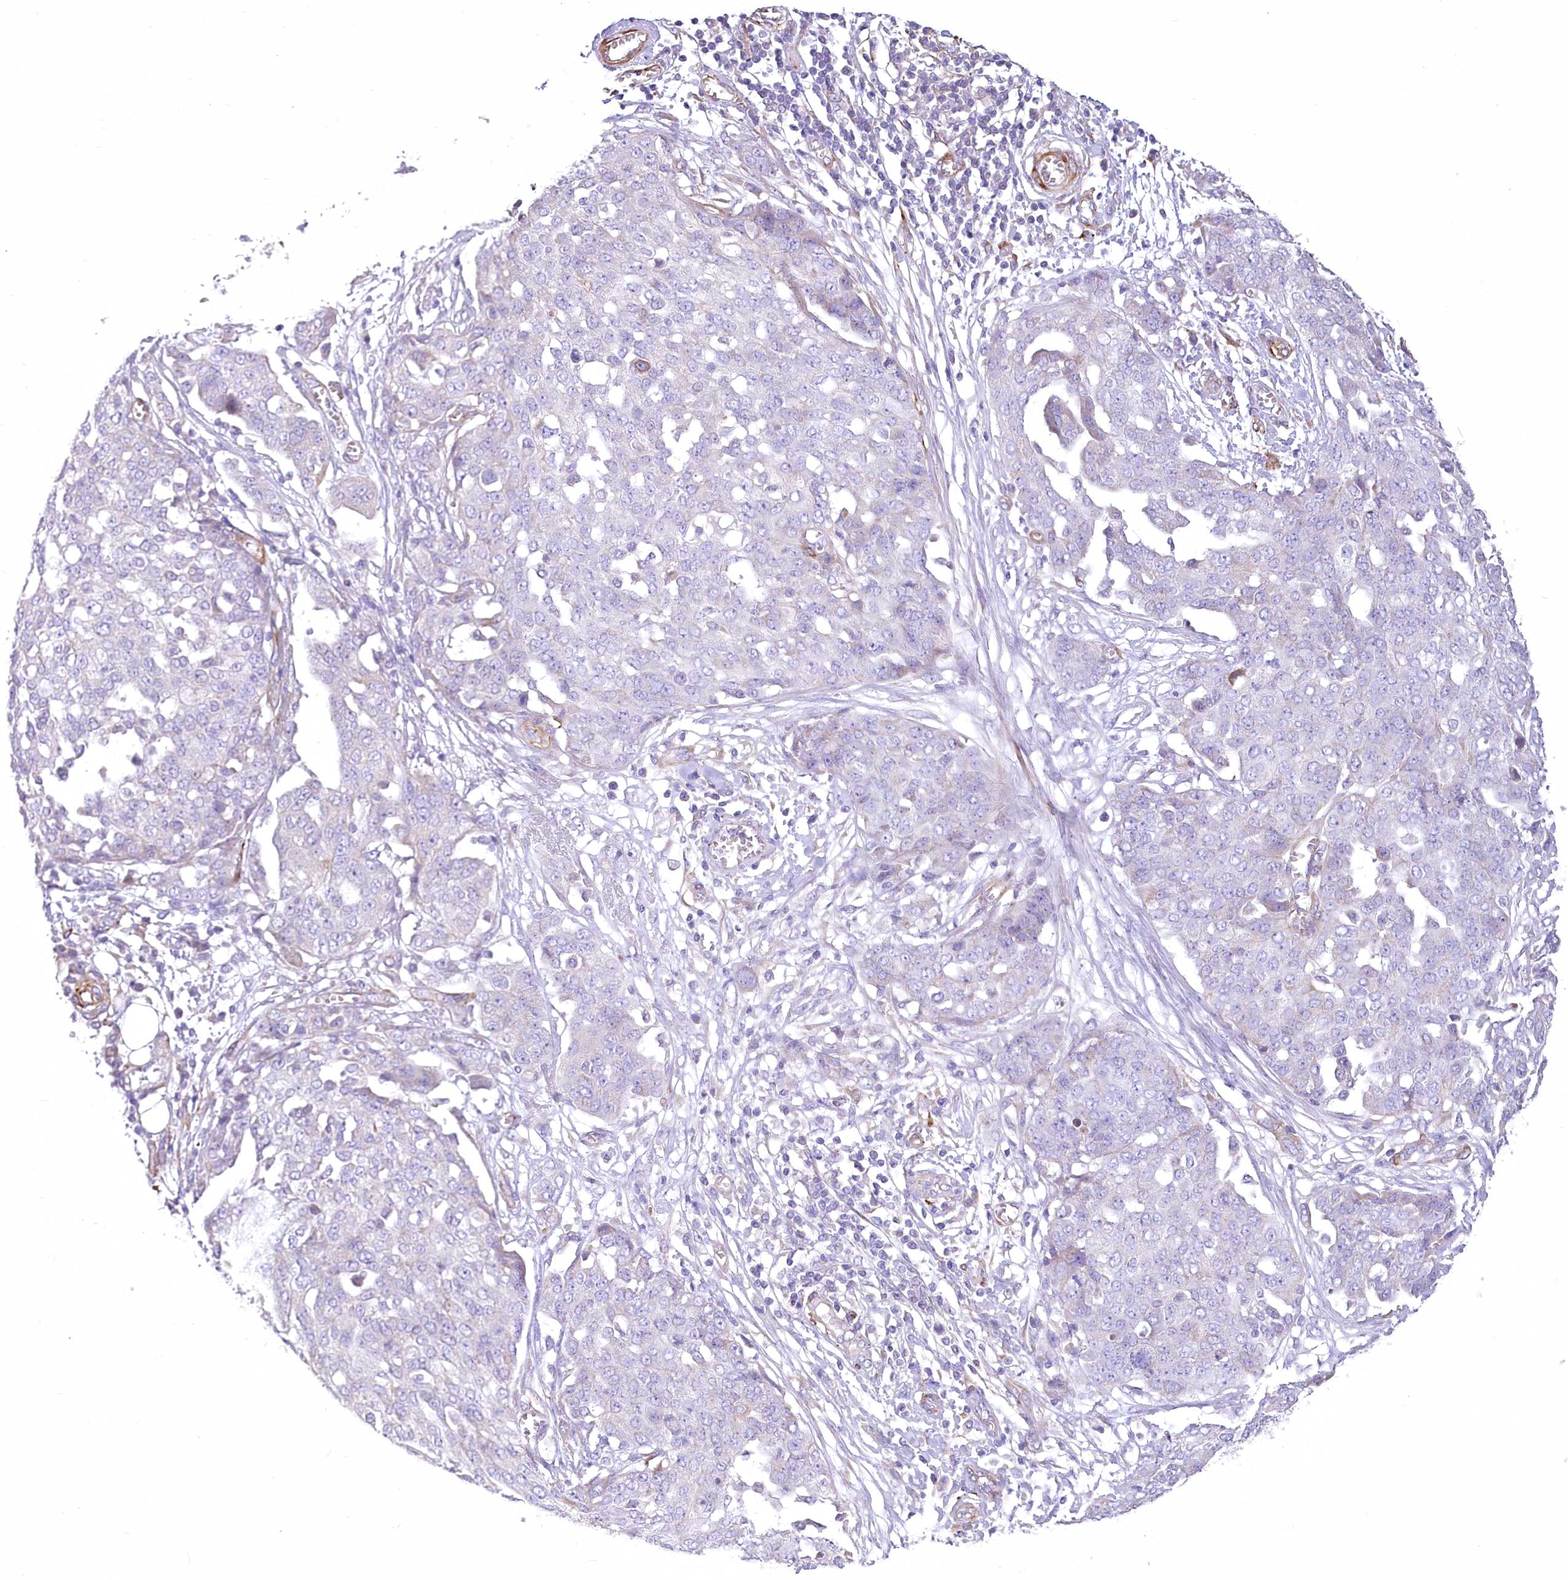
{"staining": {"intensity": "negative", "quantity": "none", "location": "none"}, "tissue": "ovarian cancer", "cell_type": "Tumor cells", "image_type": "cancer", "snomed": [{"axis": "morphology", "description": "Cystadenocarcinoma, serous, NOS"}, {"axis": "topography", "description": "Soft tissue"}, {"axis": "topography", "description": "Ovary"}], "caption": "This is an IHC micrograph of human ovarian serous cystadenocarcinoma. There is no expression in tumor cells.", "gene": "ANGPTL3", "patient": {"sex": "female", "age": 57}}